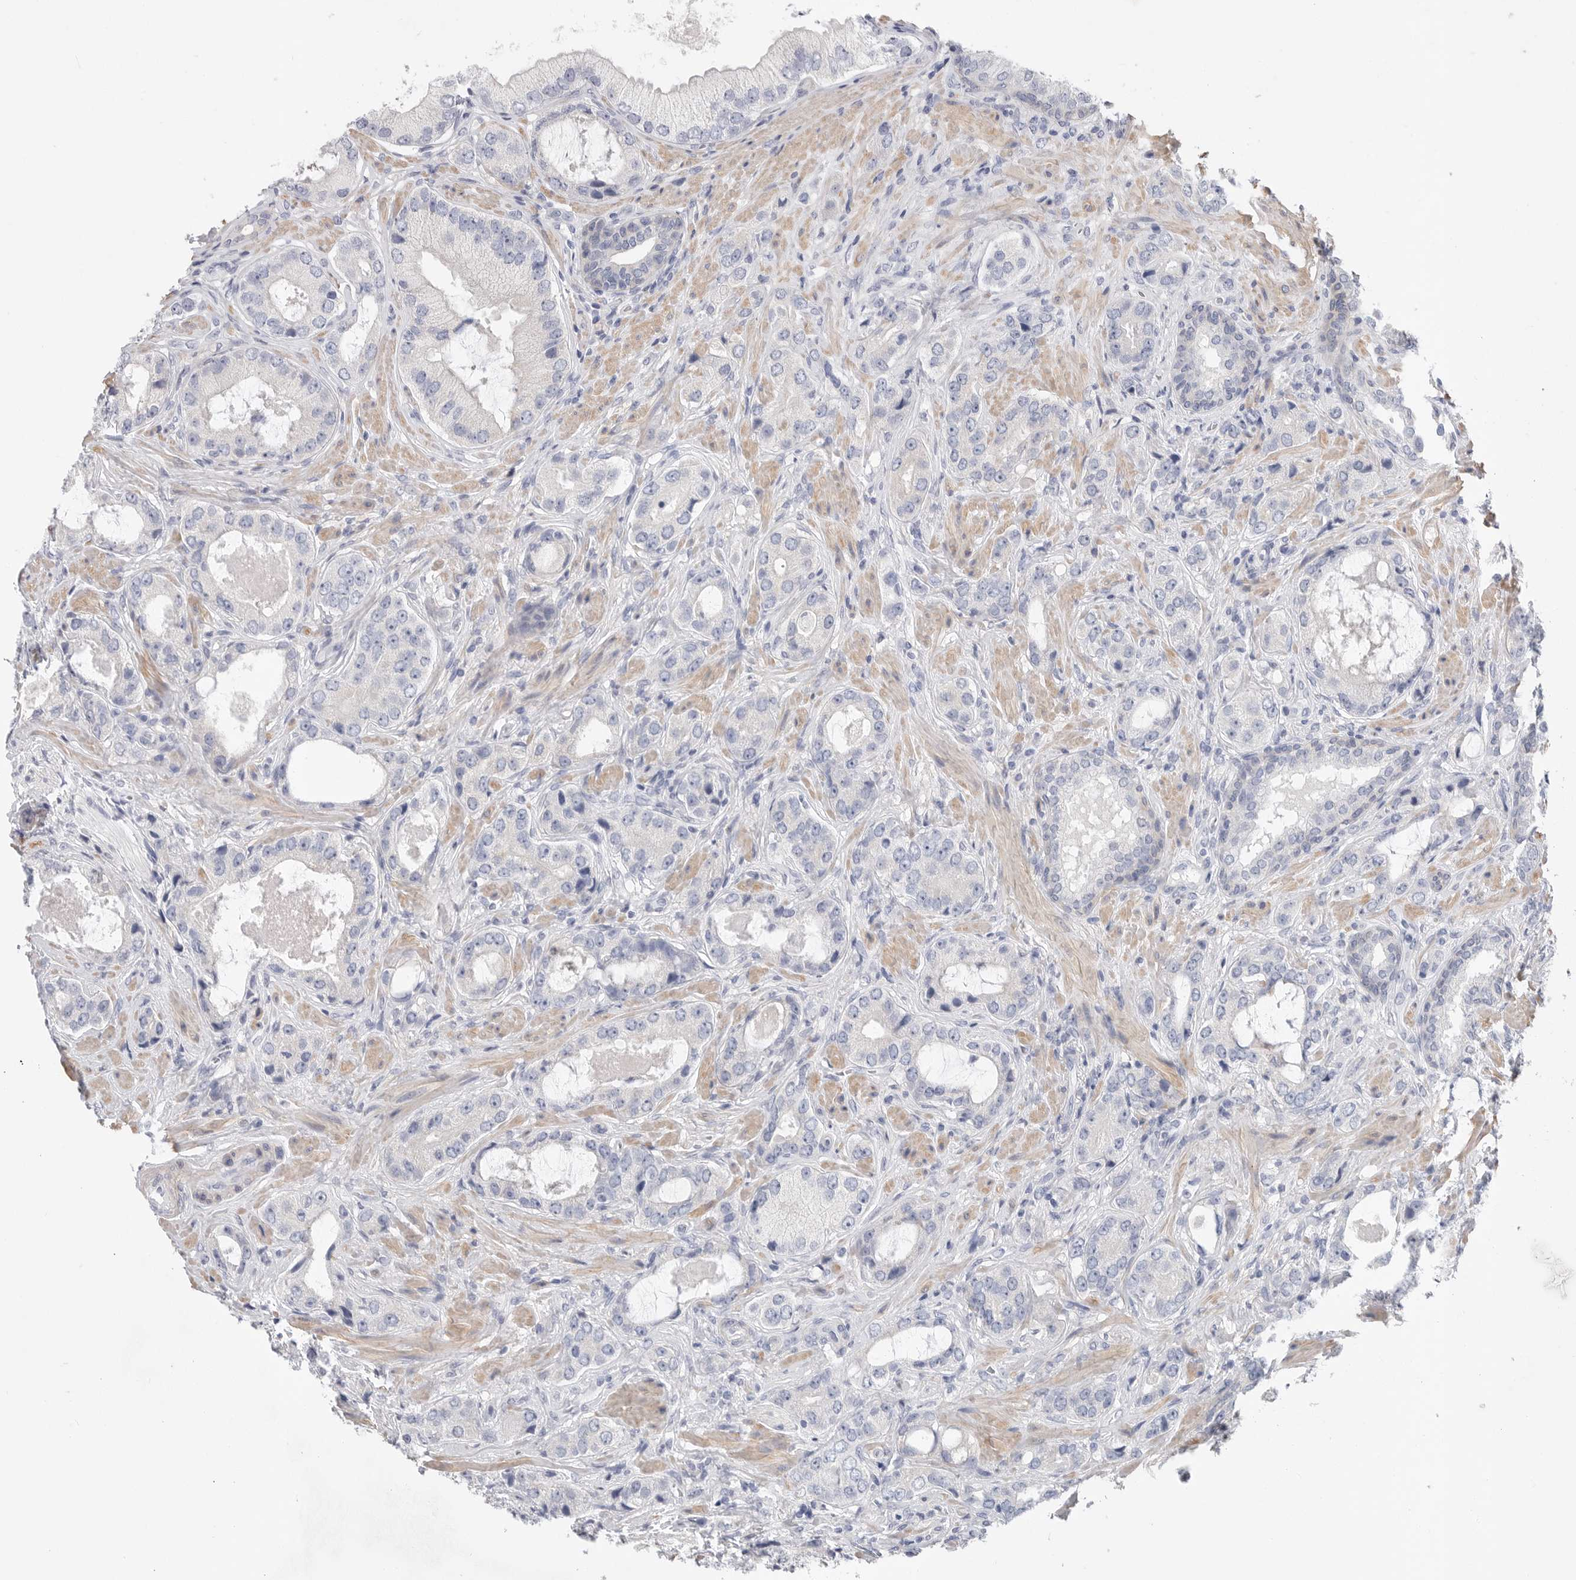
{"staining": {"intensity": "negative", "quantity": "none", "location": "none"}, "tissue": "prostate cancer", "cell_type": "Tumor cells", "image_type": "cancer", "snomed": [{"axis": "morphology", "description": "Normal tissue, NOS"}, {"axis": "morphology", "description": "Adenocarcinoma, High grade"}, {"axis": "topography", "description": "Prostate"}, {"axis": "topography", "description": "Peripheral nerve tissue"}], "caption": "Tumor cells are negative for protein expression in human prostate cancer (adenocarcinoma (high-grade)).", "gene": "CAMK2B", "patient": {"sex": "male", "age": 59}}